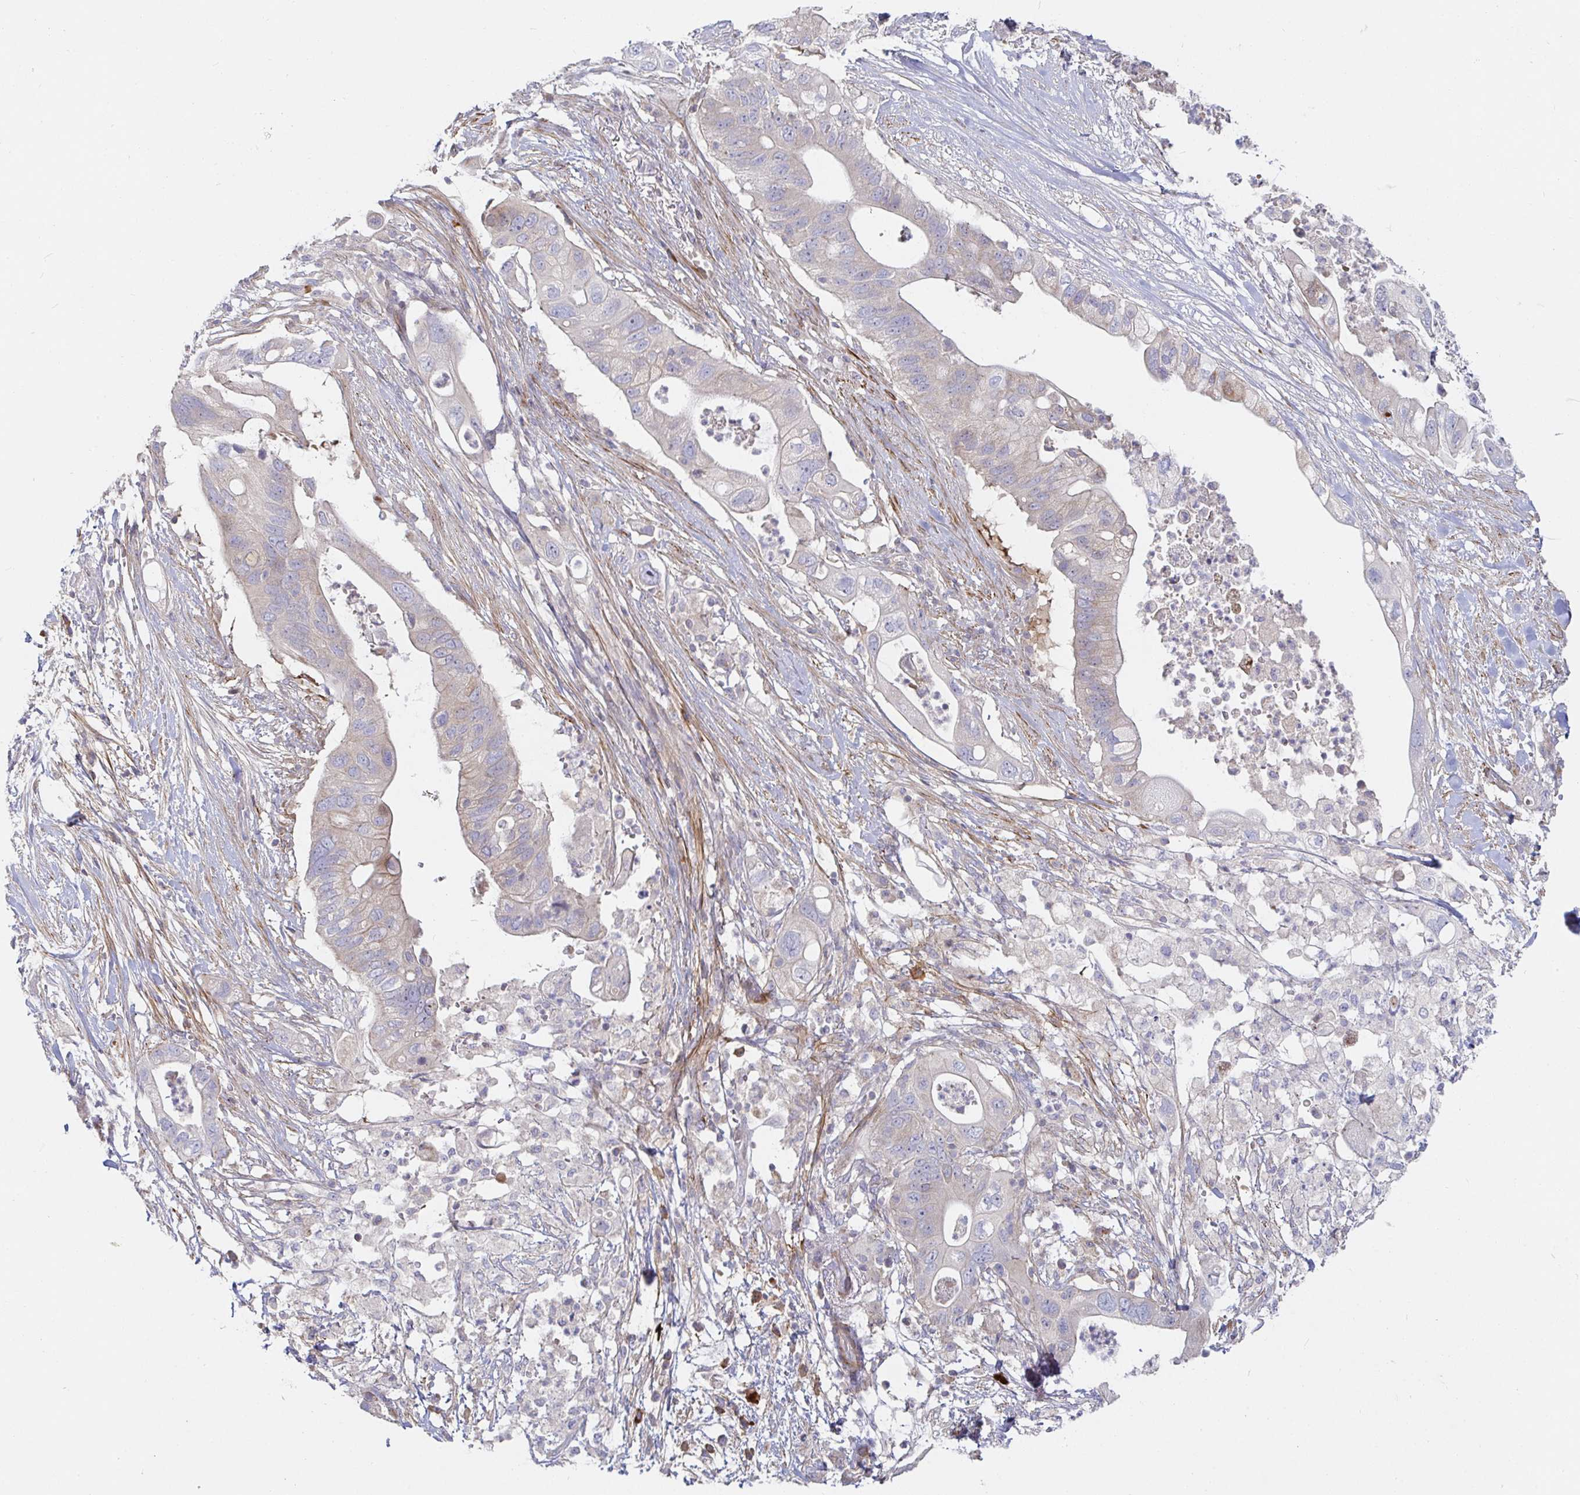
{"staining": {"intensity": "negative", "quantity": "none", "location": "none"}, "tissue": "pancreatic cancer", "cell_type": "Tumor cells", "image_type": "cancer", "snomed": [{"axis": "morphology", "description": "Adenocarcinoma, NOS"}, {"axis": "topography", "description": "Pancreas"}], "caption": "Human pancreatic cancer stained for a protein using immunohistochemistry exhibits no expression in tumor cells.", "gene": "SSH2", "patient": {"sex": "female", "age": 72}}